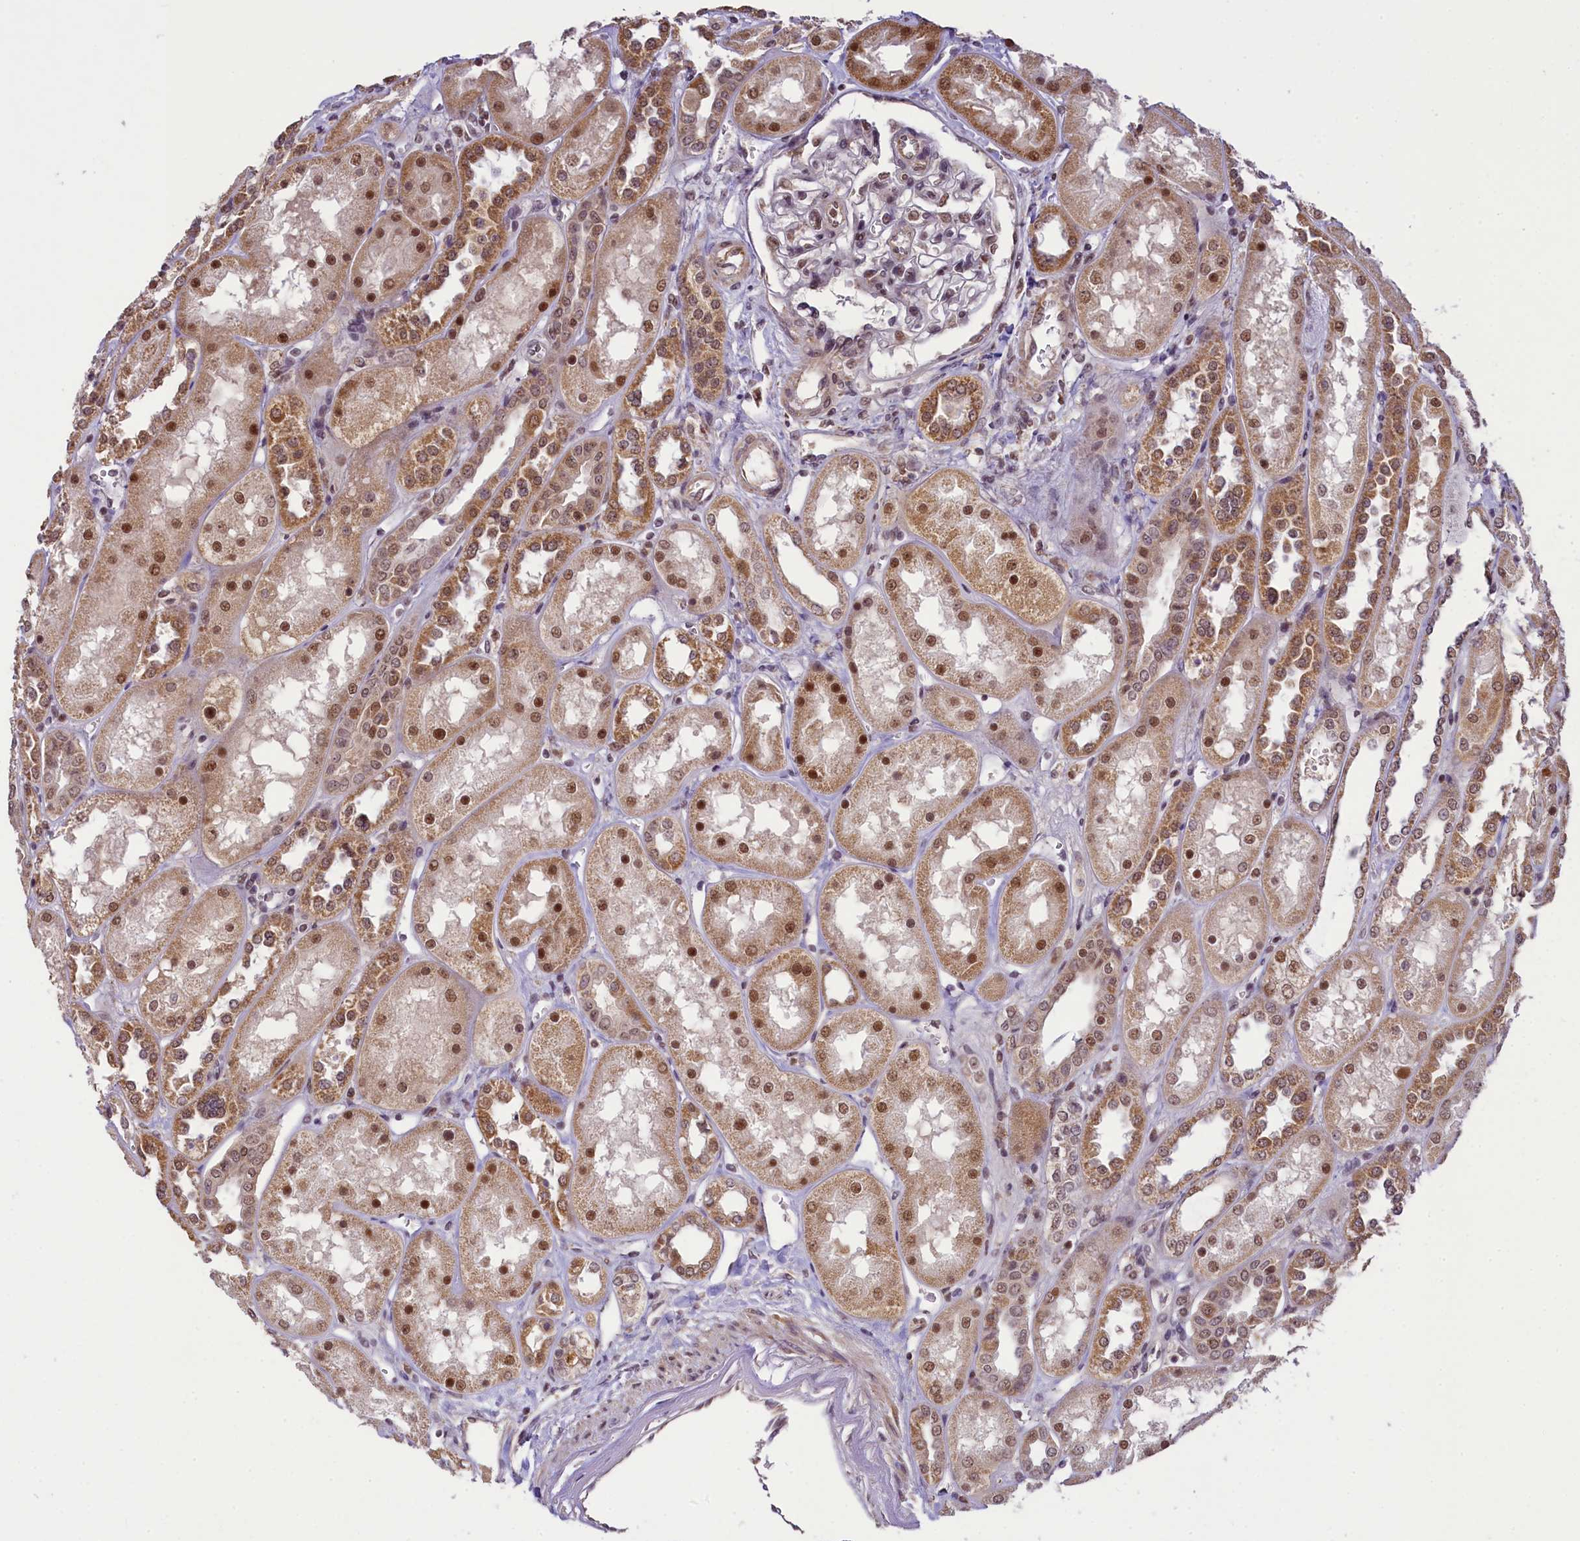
{"staining": {"intensity": "moderate", "quantity": "25%-75%", "location": "nuclear"}, "tissue": "kidney", "cell_type": "Cells in glomeruli", "image_type": "normal", "snomed": [{"axis": "morphology", "description": "Normal tissue, NOS"}, {"axis": "topography", "description": "Kidney"}], "caption": "The immunohistochemical stain labels moderate nuclear staining in cells in glomeruli of unremarkable kidney. The staining was performed using DAB, with brown indicating positive protein expression. Nuclei are stained blue with hematoxylin.", "gene": "PAF1", "patient": {"sex": "male", "age": 70}}